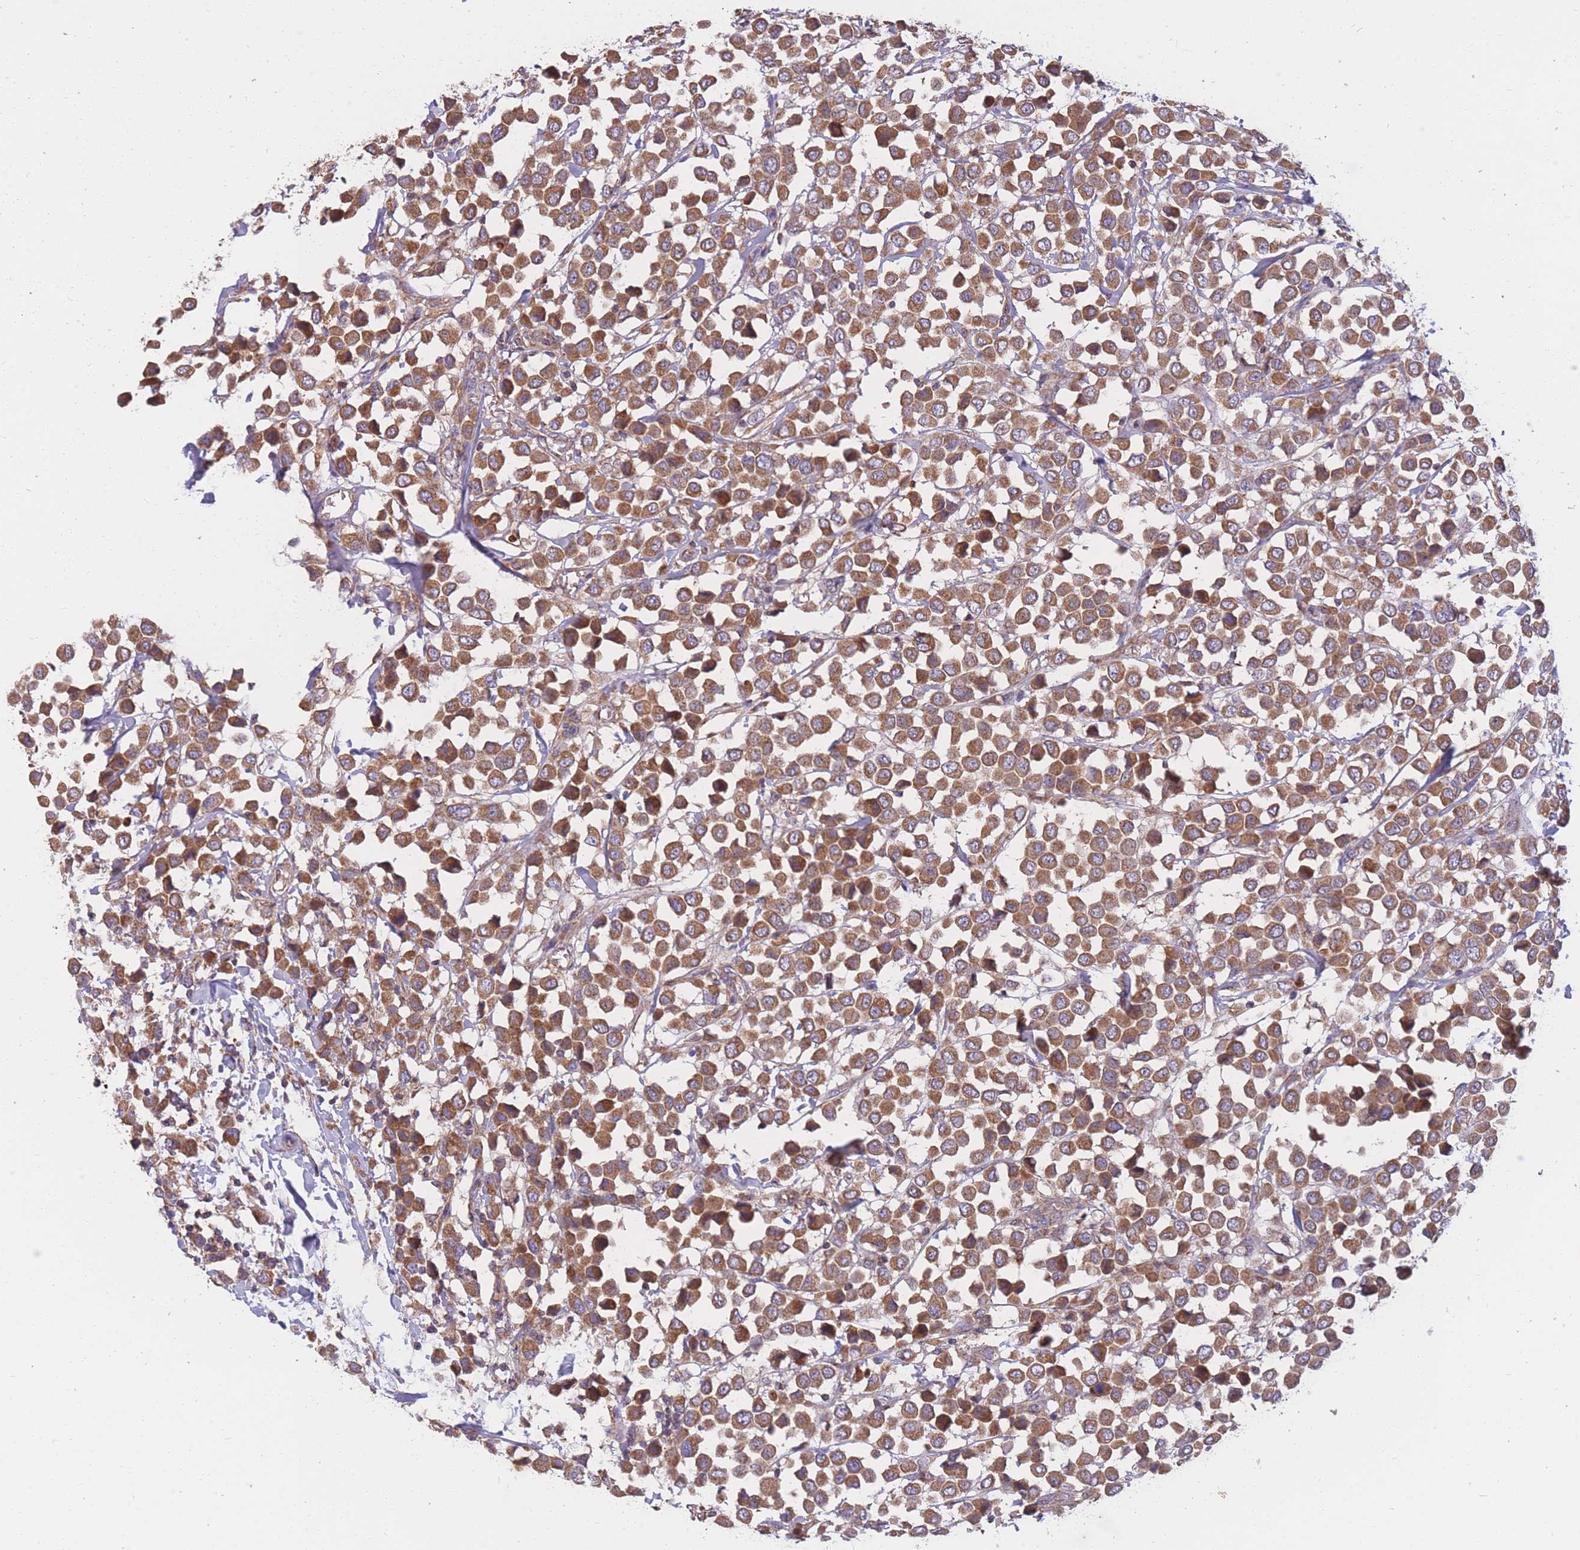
{"staining": {"intensity": "moderate", "quantity": ">75%", "location": "cytoplasmic/membranous"}, "tissue": "breast cancer", "cell_type": "Tumor cells", "image_type": "cancer", "snomed": [{"axis": "morphology", "description": "Duct carcinoma"}, {"axis": "topography", "description": "Breast"}], "caption": "Breast cancer stained for a protein (brown) reveals moderate cytoplasmic/membranous positive expression in approximately >75% of tumor cells.", "gene": "PTPMT1", "patient": {"sex": "female", "age": 61}}